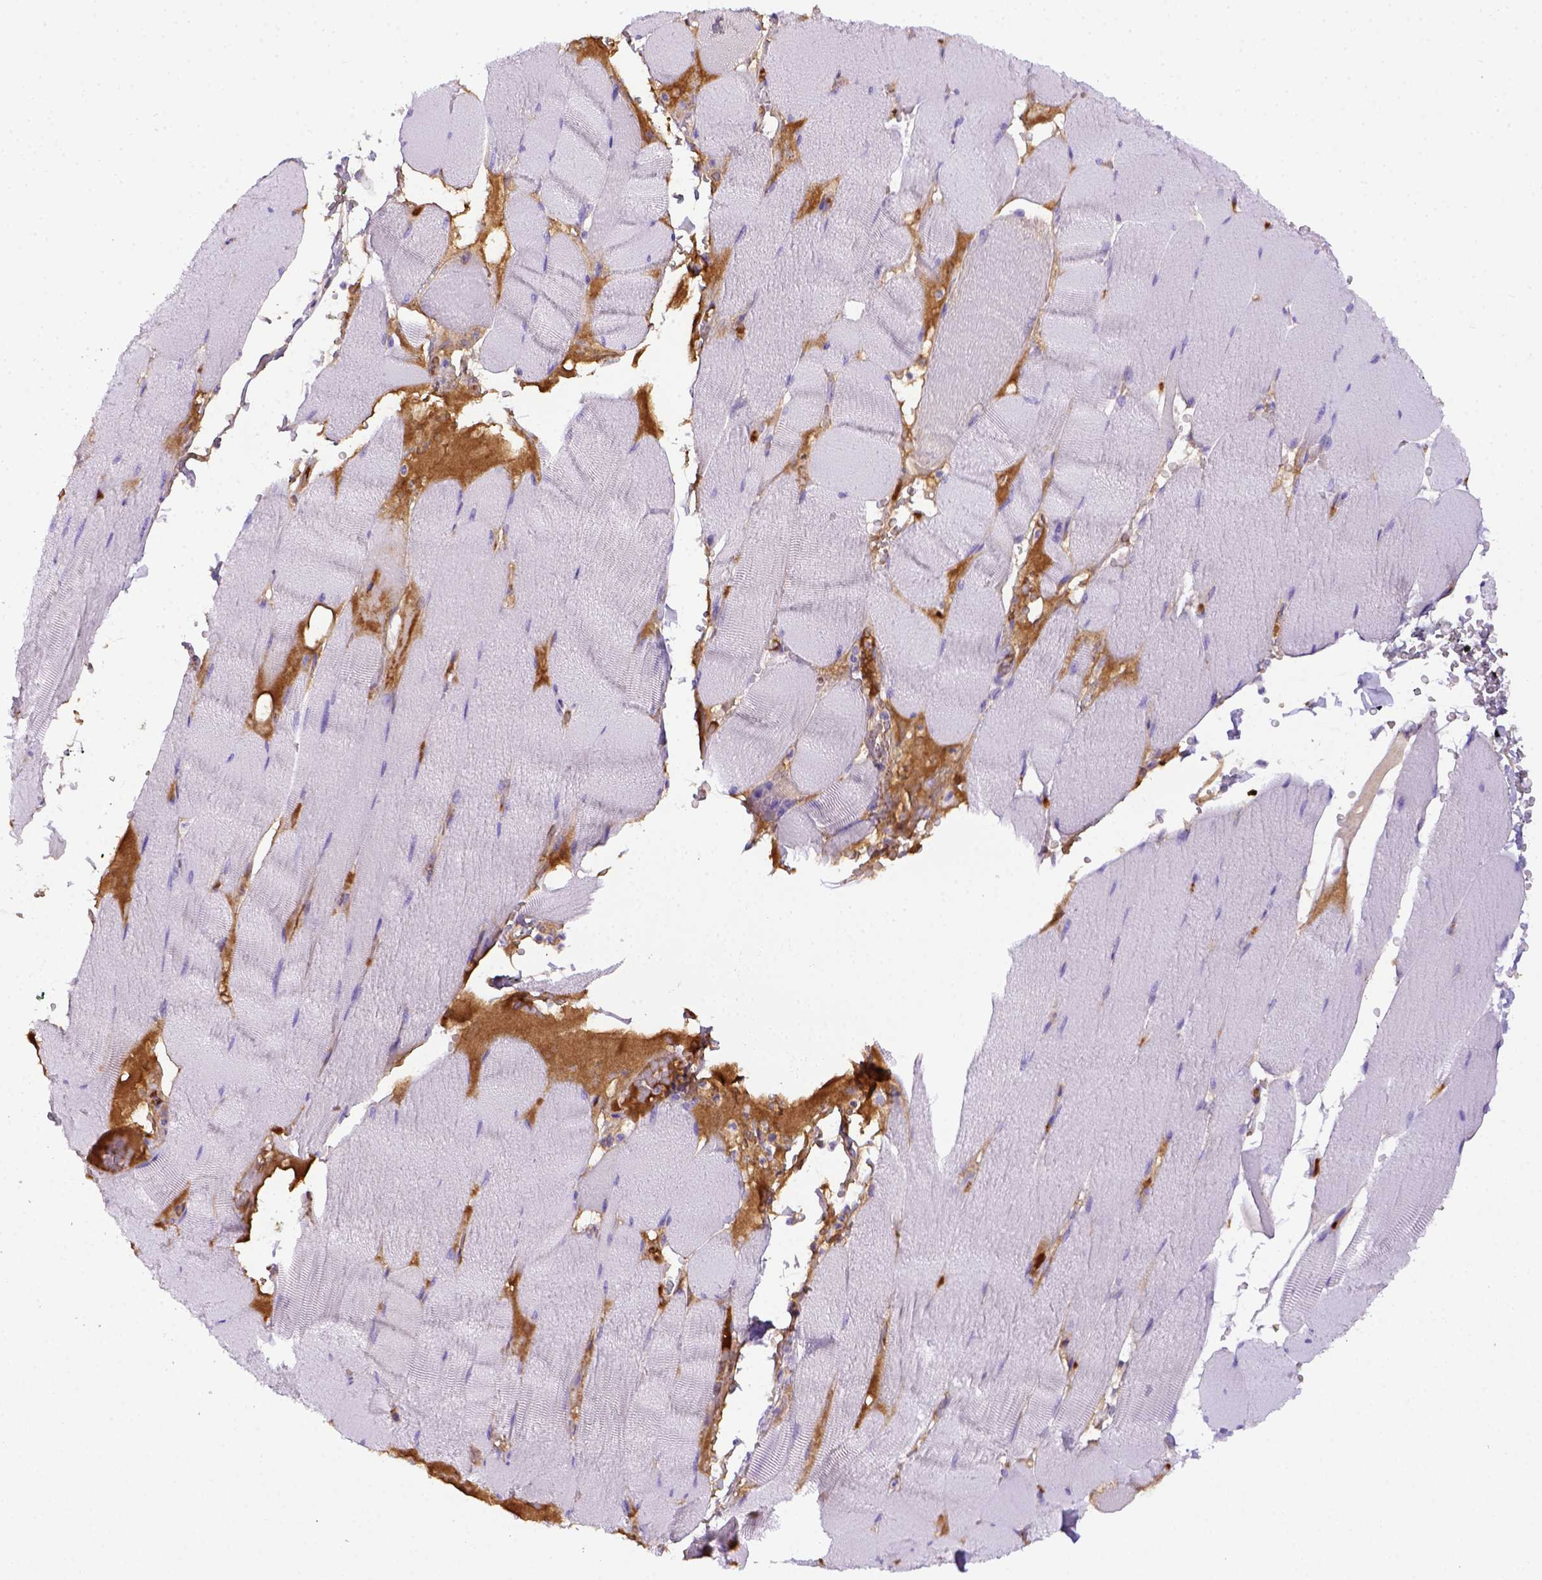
{"staining": {"intensity": "negative", "quantity": "none", "location": "none"}, "tissue": "skeletal muscle", "cell_type": "Myocytes", "image_type": "normal", "snomed": [{"axis": "morphology", "description": "Normal tissue, NOS"}, {"axis": "topography", "description": "Skeletal muscle"}], "caption": "The histopathology image reveals no significant staining in myocytes of skeletal muscle.", "gene": "ITIH4", "patient": {"sex": "male", "age": 56}}